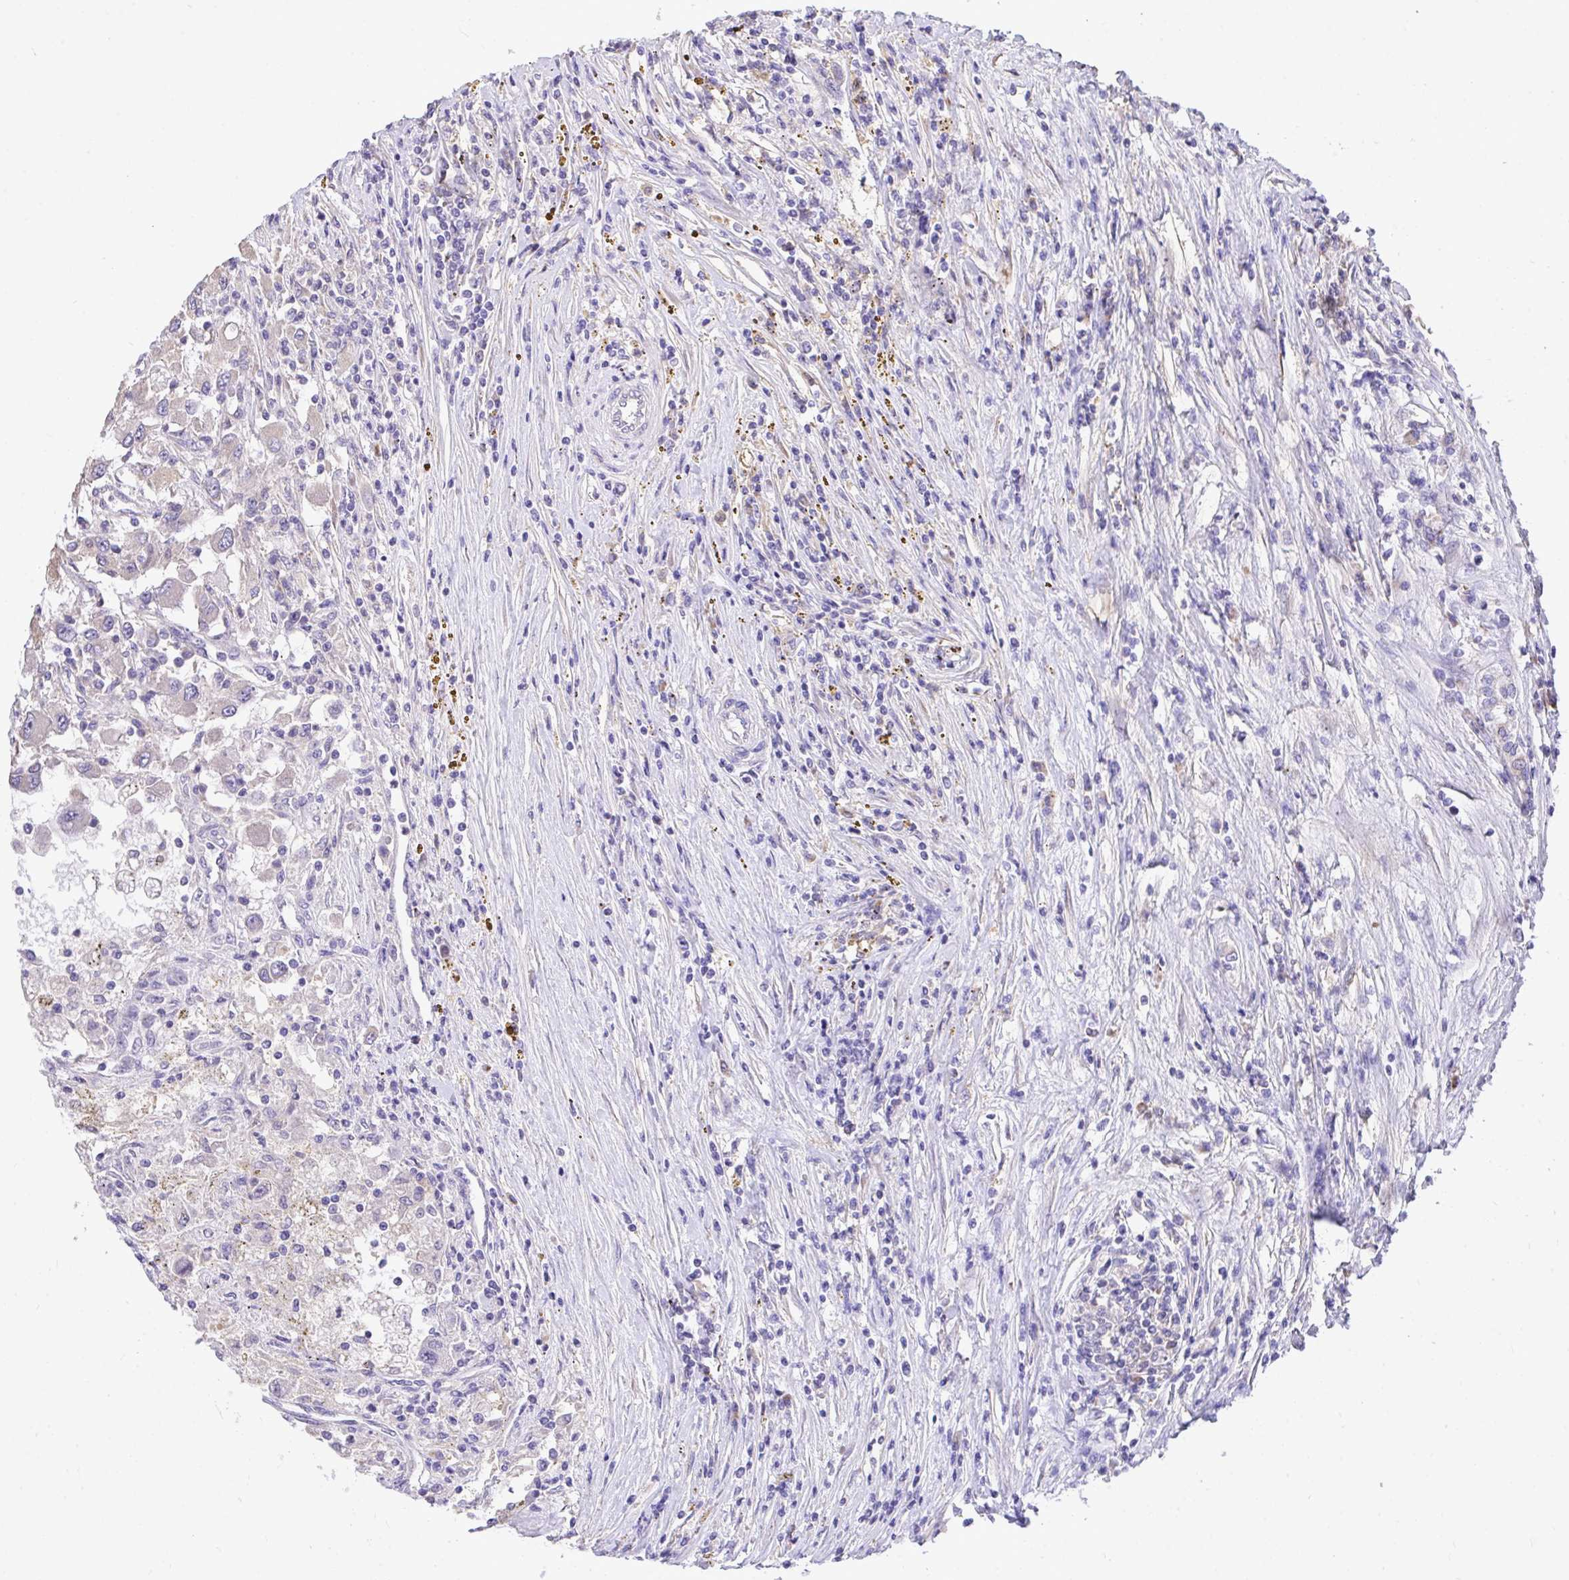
{"staining": {"intensity": "weak", "quantity": "<25%", "location": "cytoplasmic/membranous"}, "tissue": "renal cancer", "cell_type": "Tumor cells", "image_type": "cancer", "snomed": [{"axis": "morphology", "description": "Adenocarcinoma, NOS"}, {"axis": "topography", "description": "Kidney"}], "caption": "This is a micrograph of IHC staining of renal adenocarcinoma, which shows no expression in tumor cells.", "gene": "MPC2", "patient": {"sex": "female", "age": 67}}